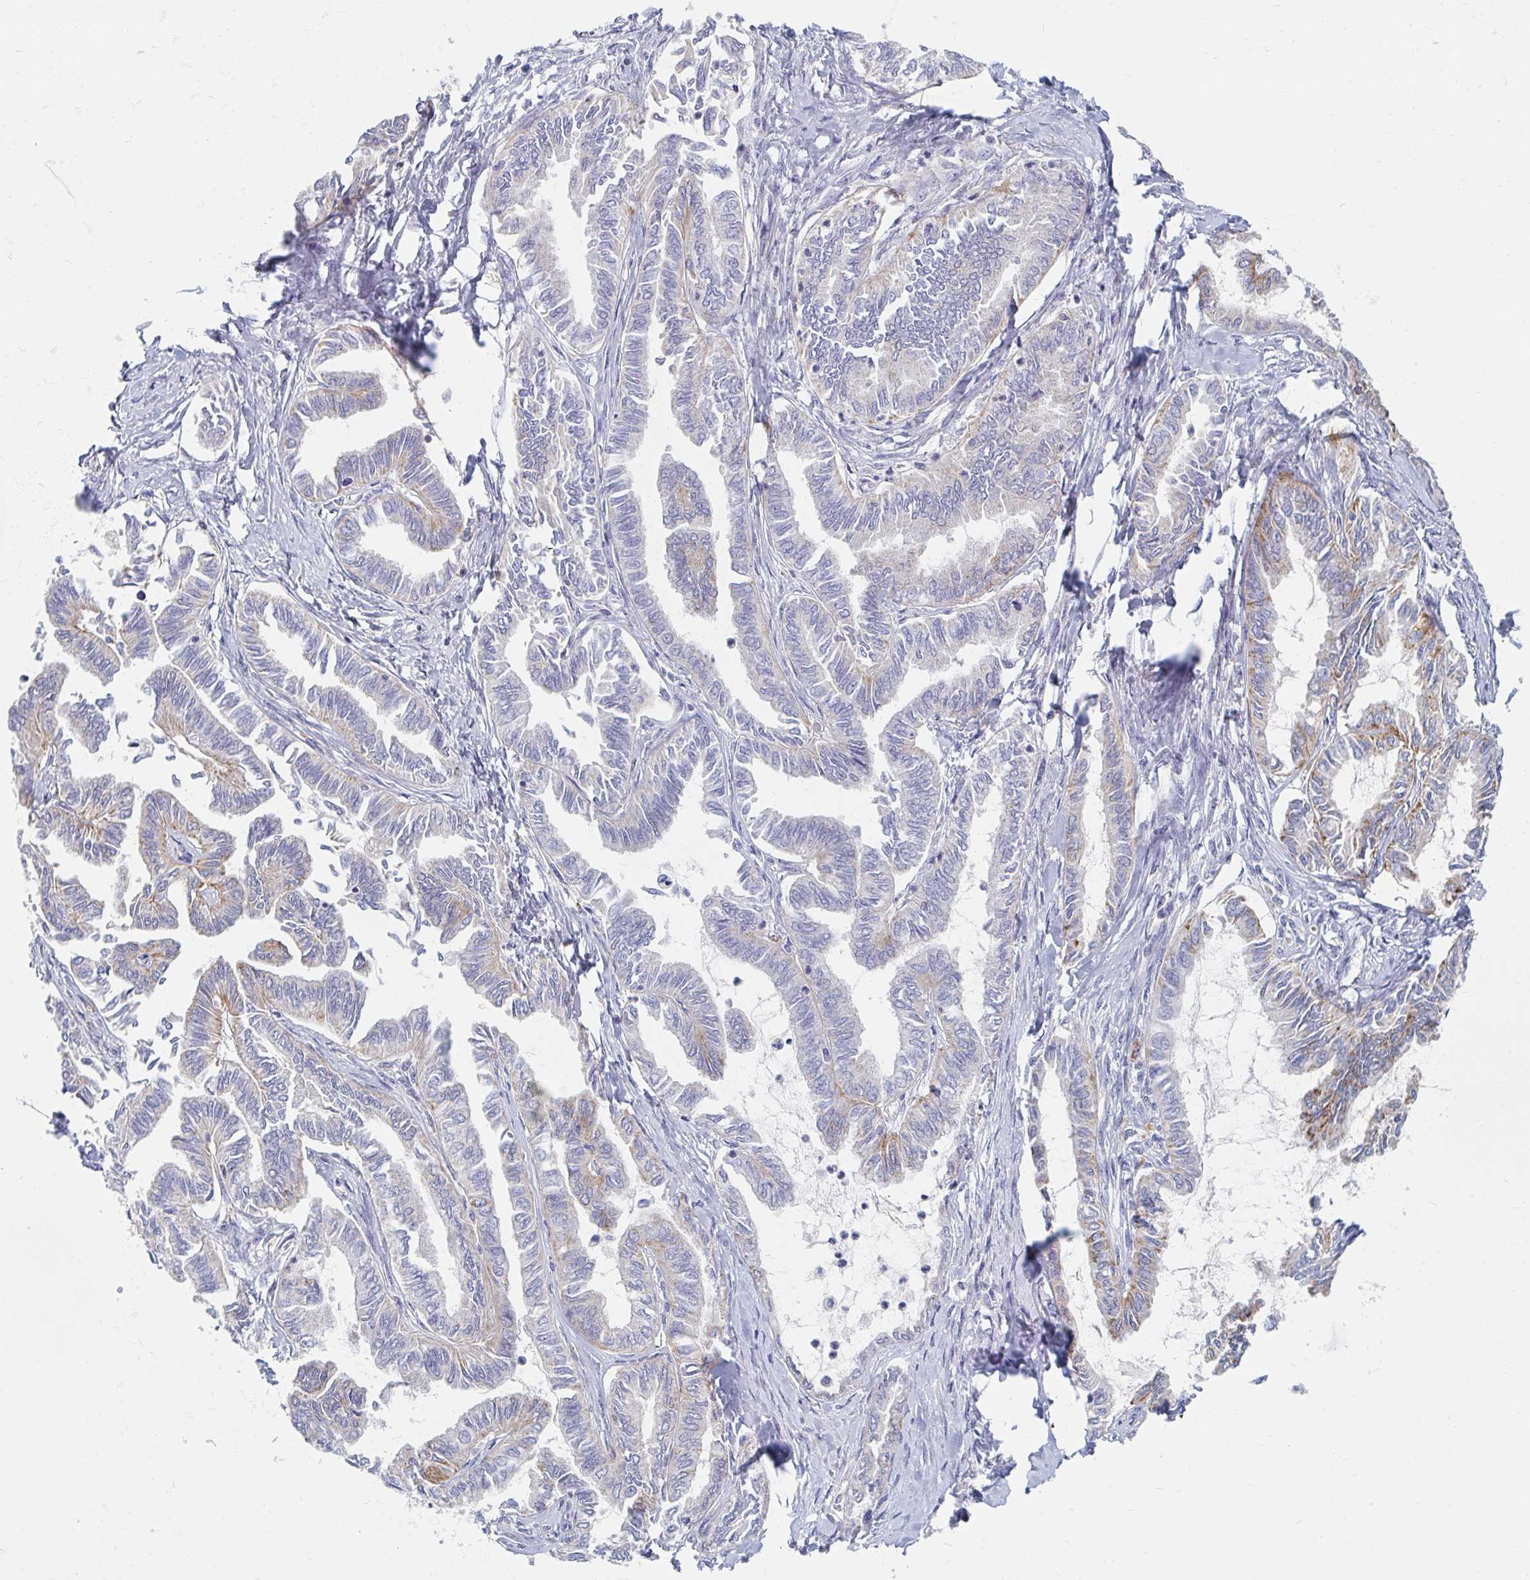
{"staining": {"intensity": "negative", "quantity": "none", "location": "none"}, "tissue": "ovarian cancer", "cell_type": "Tumor cells", "image_type": "cancer", "snomed": [{"axis": "morphology", "description": "Carcinoma, endometroid"}, {"axis": "topography", "description": "Ovary"}], "caption": "Tumor cells are negative for protein expression in human ovarian cancer (endometroid carcinoma).", "gene": "MAVS", "patient": {"sex": "female", "age": 70}}